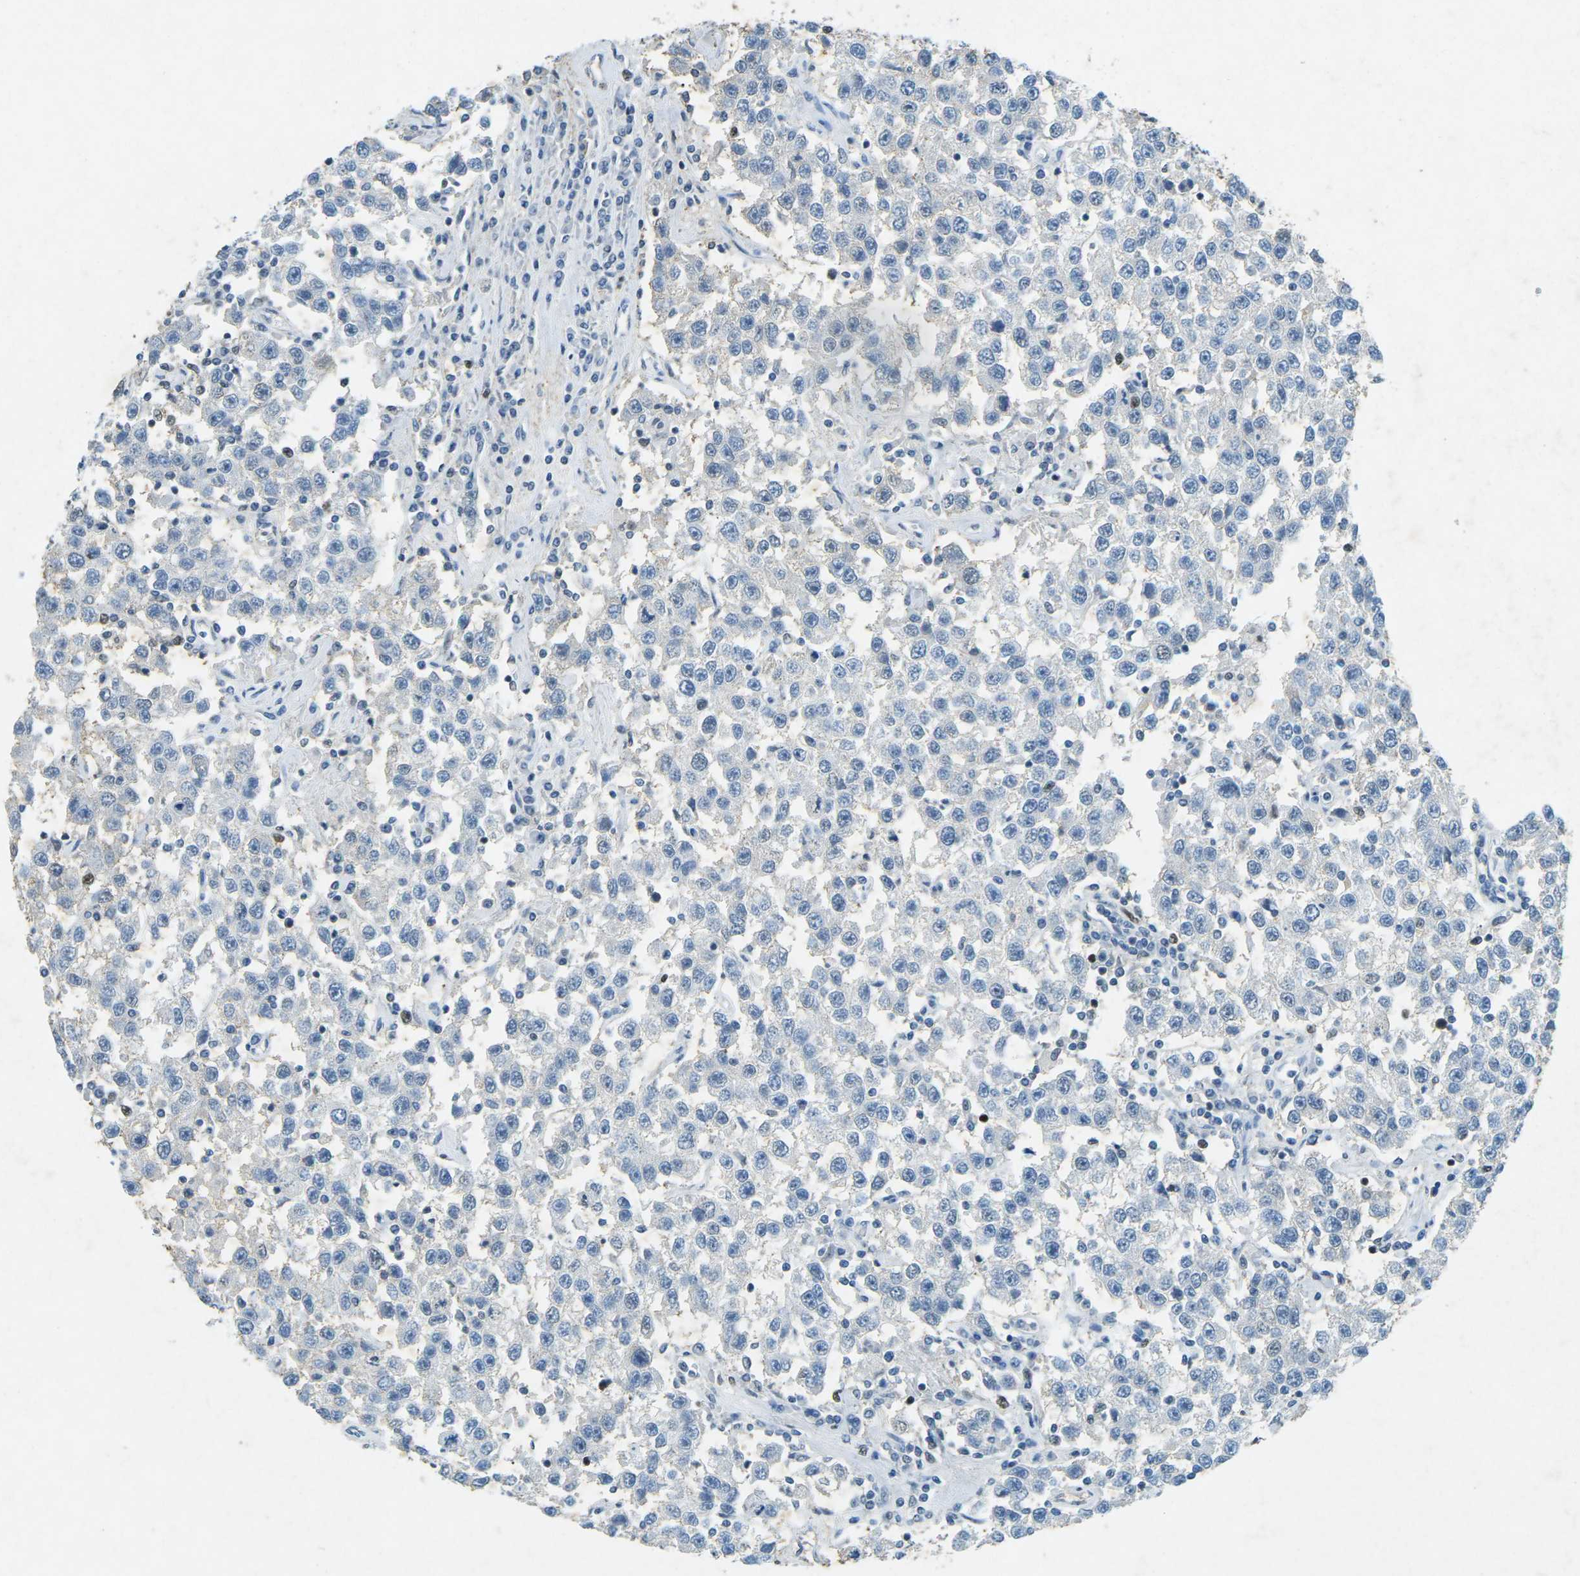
{"staining": {"intensity": "negative", "quantity": "none", "location": "none"}, "tissue": "testis cancer", "cell_type": "Tumor cells", "image_type": "cancer", "snomed": [{"axis": "morphology", "description": "Seminoma, NOS"}, {"axis": "topography", "description": "Testis"}], "caption": "Immunohistochemistry (IHC) micrograph of seminoma (testis) stained for a protein (brown), which shows no staining in tumor cells.", "gene": "RB1", "patient": {"sex": "male", "age": 41}}